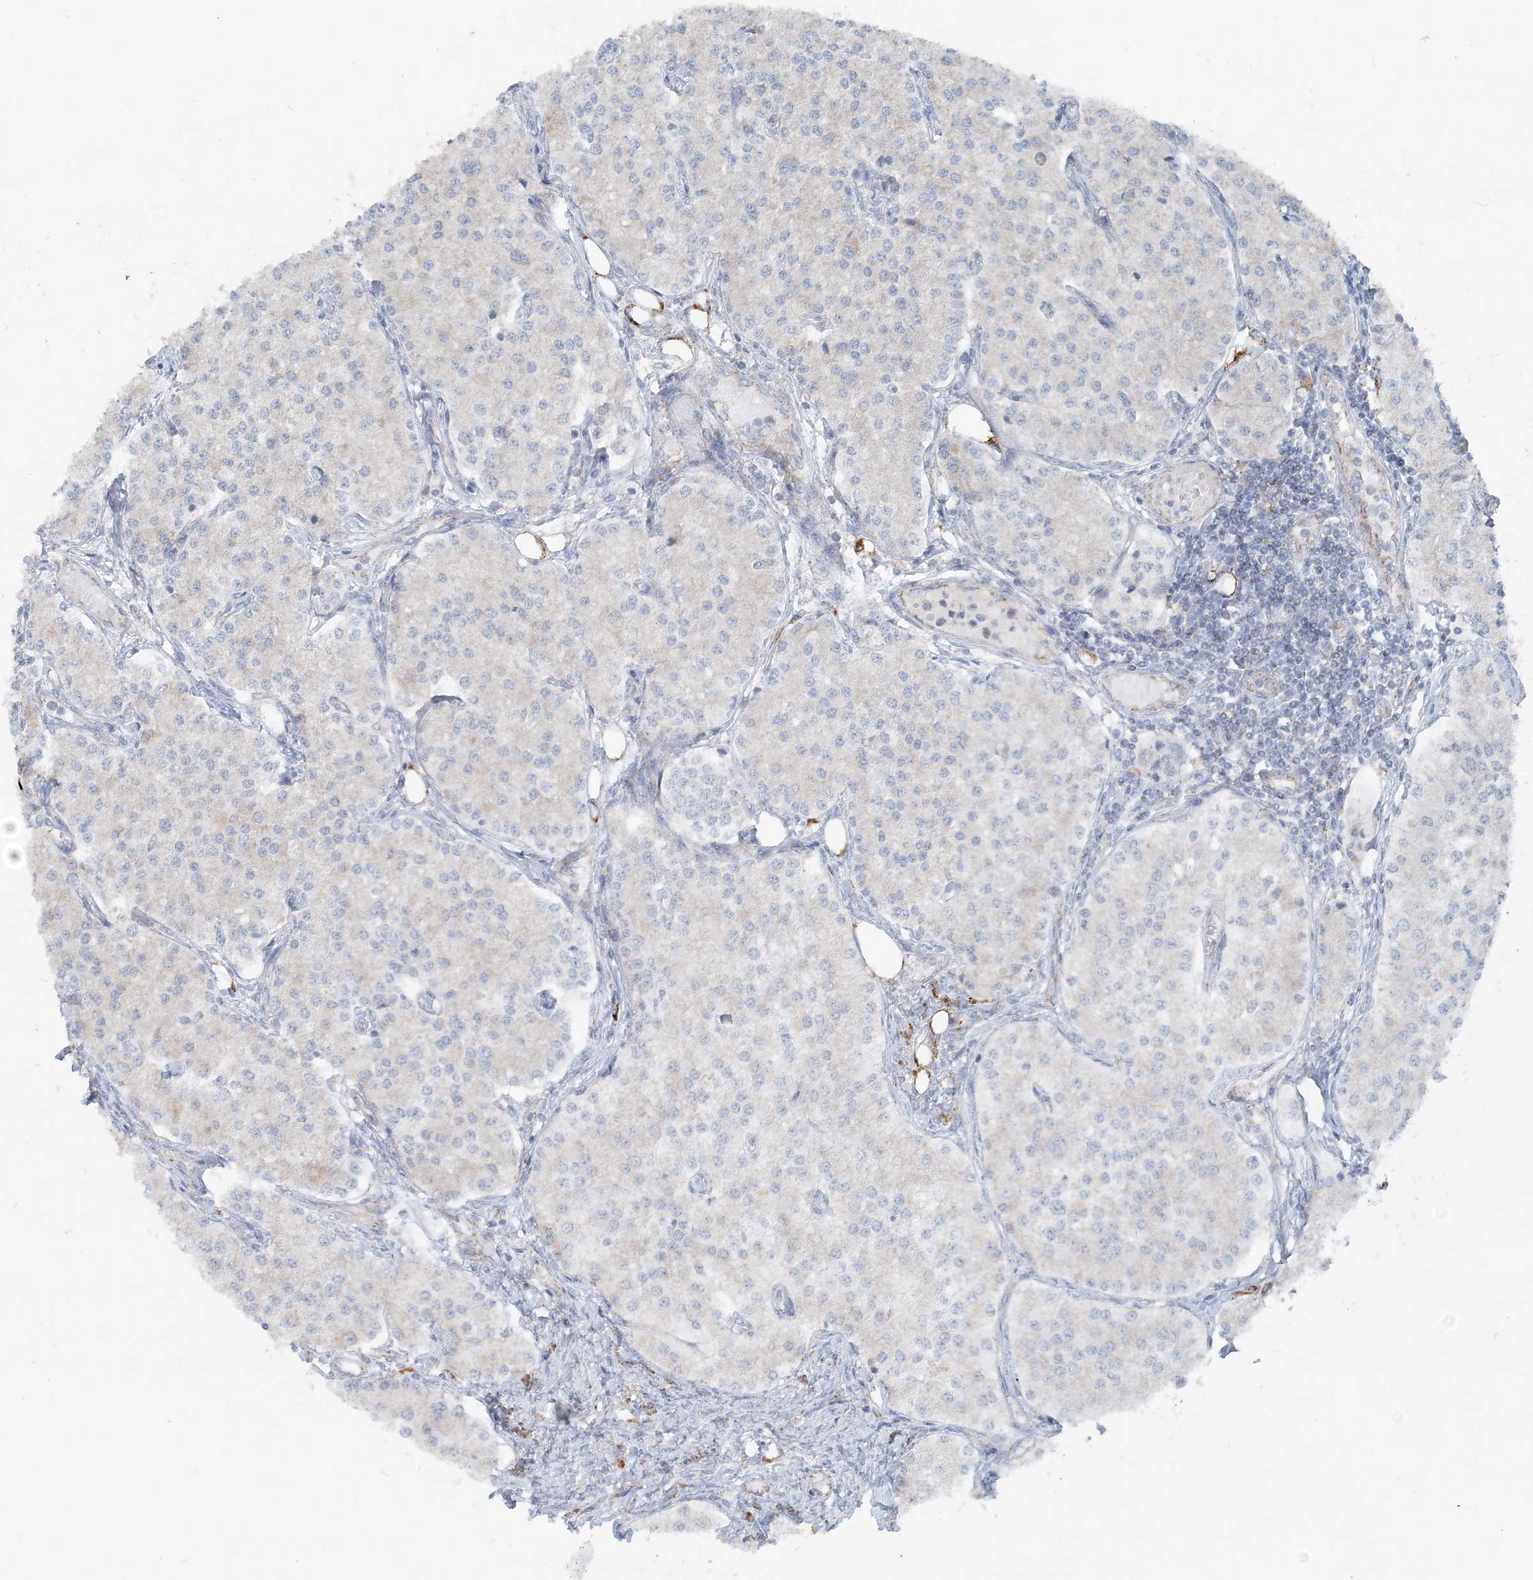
{"staining": {"intensity": "negative", "quantity": "none", "location": "none"}, "tissue": "carcinoid", "cell_type": "Tumor cells", "image_type": "cancer", "snomed": [{"axis": "morphology", "description": "Carcinoid, malignant, NOS"}, {"axis": "topography", "description": "Colon"}], "caption": "An immunohistochemistry (IHC) micrograph of carcinoid (malignant) is shown. There is no staining in tumor cells of carcinoid (malignant).", "gene": "PCCB", "patient": {"sex": "female", "age": 52}}